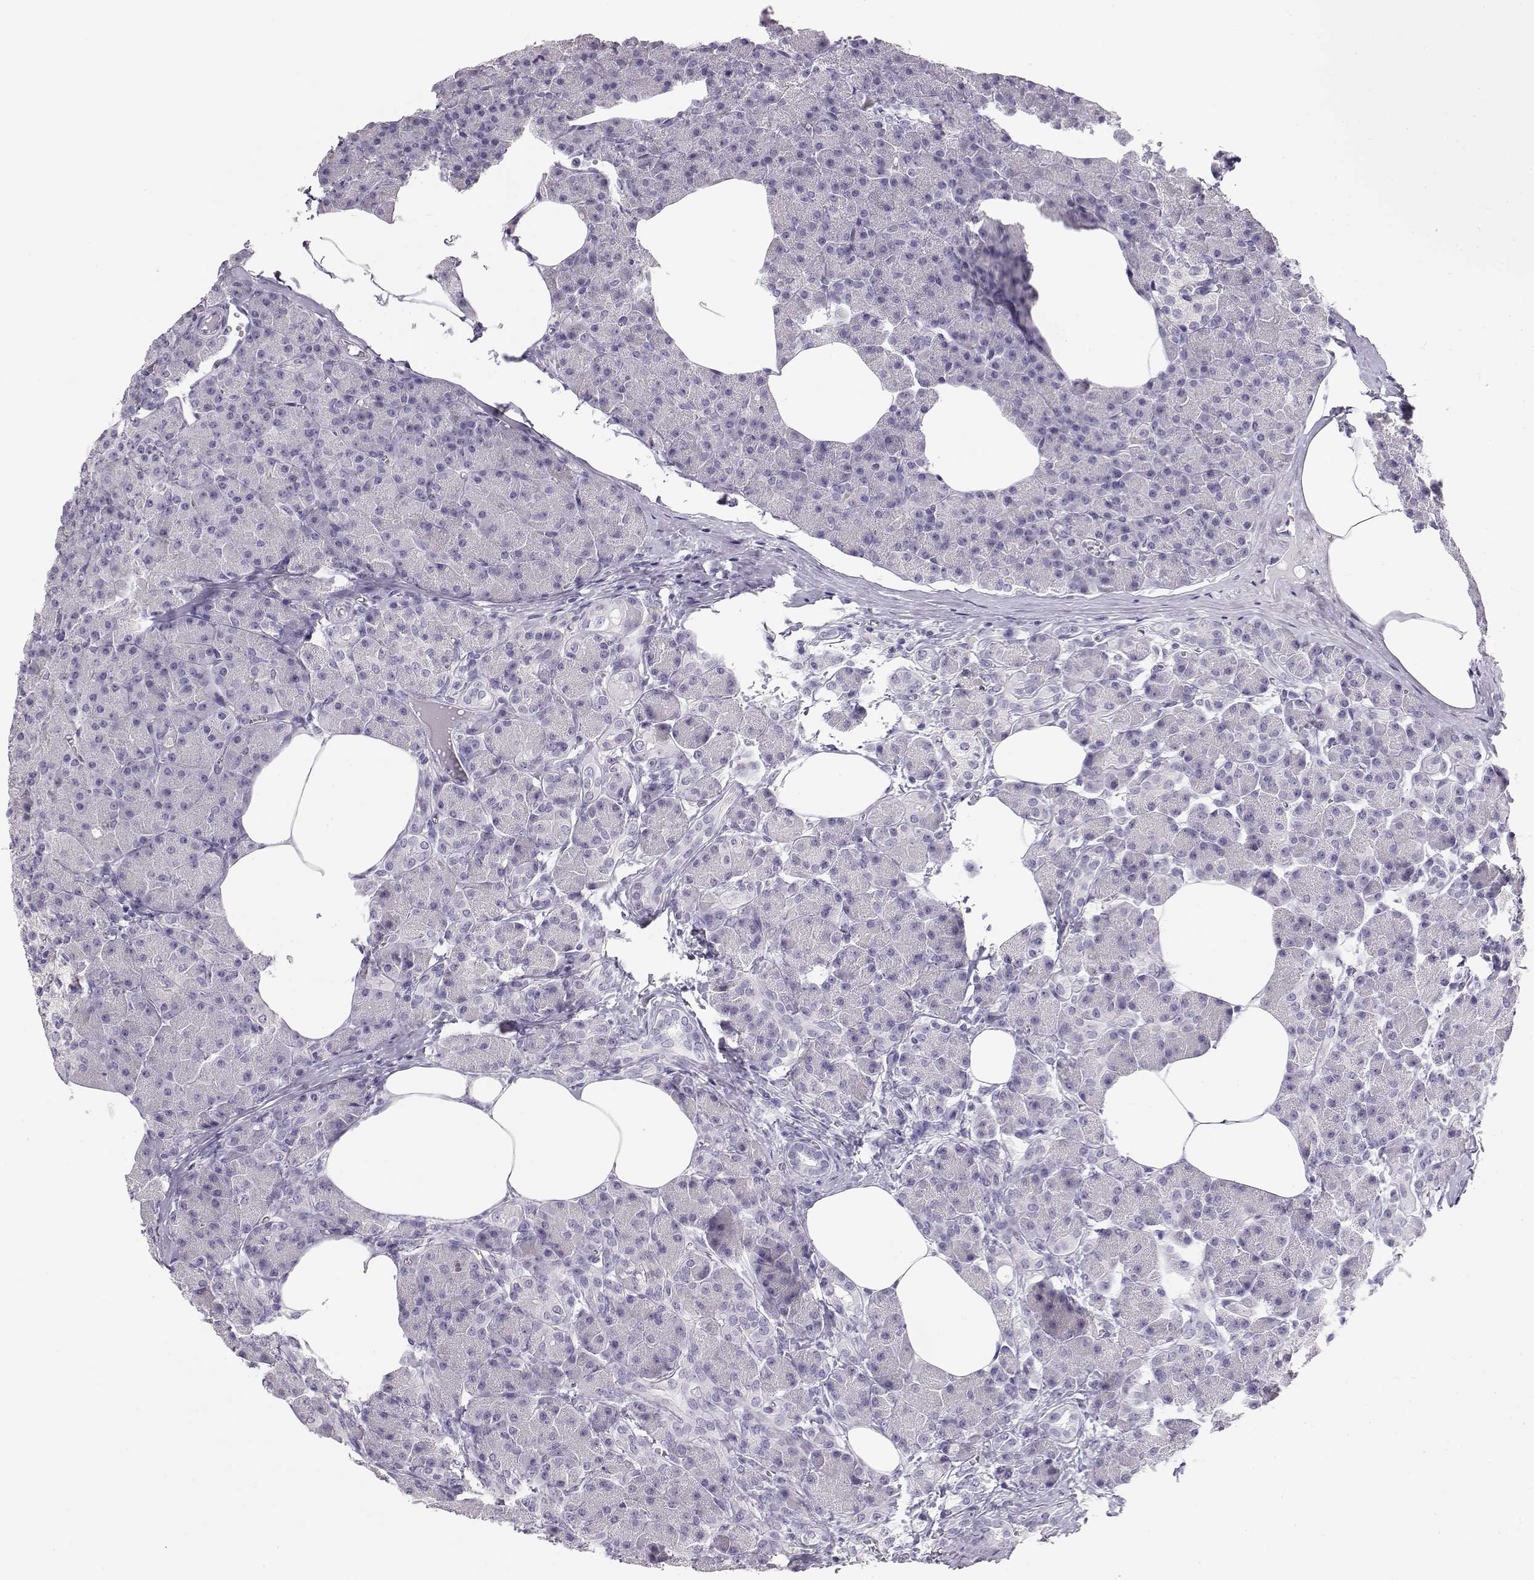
{"staining": {"intensity": "negative", "quantity": "none", "location": "none"}, "tissue": "pancreas", "cell_type": "Exocrine glandular cells", "image_type": "normal", "snomed": [{"axis": "morphology", "description": "Normal tissue, NOS"}, {"axis": "topography", "description": "Pancreas"}], "caption": "Protein analysis of normal pancreas demonstrates no significant positivity in exocrine glandular cells.", "gene": "NUTM1", "patient": {"sex": "female", "age": 45}}